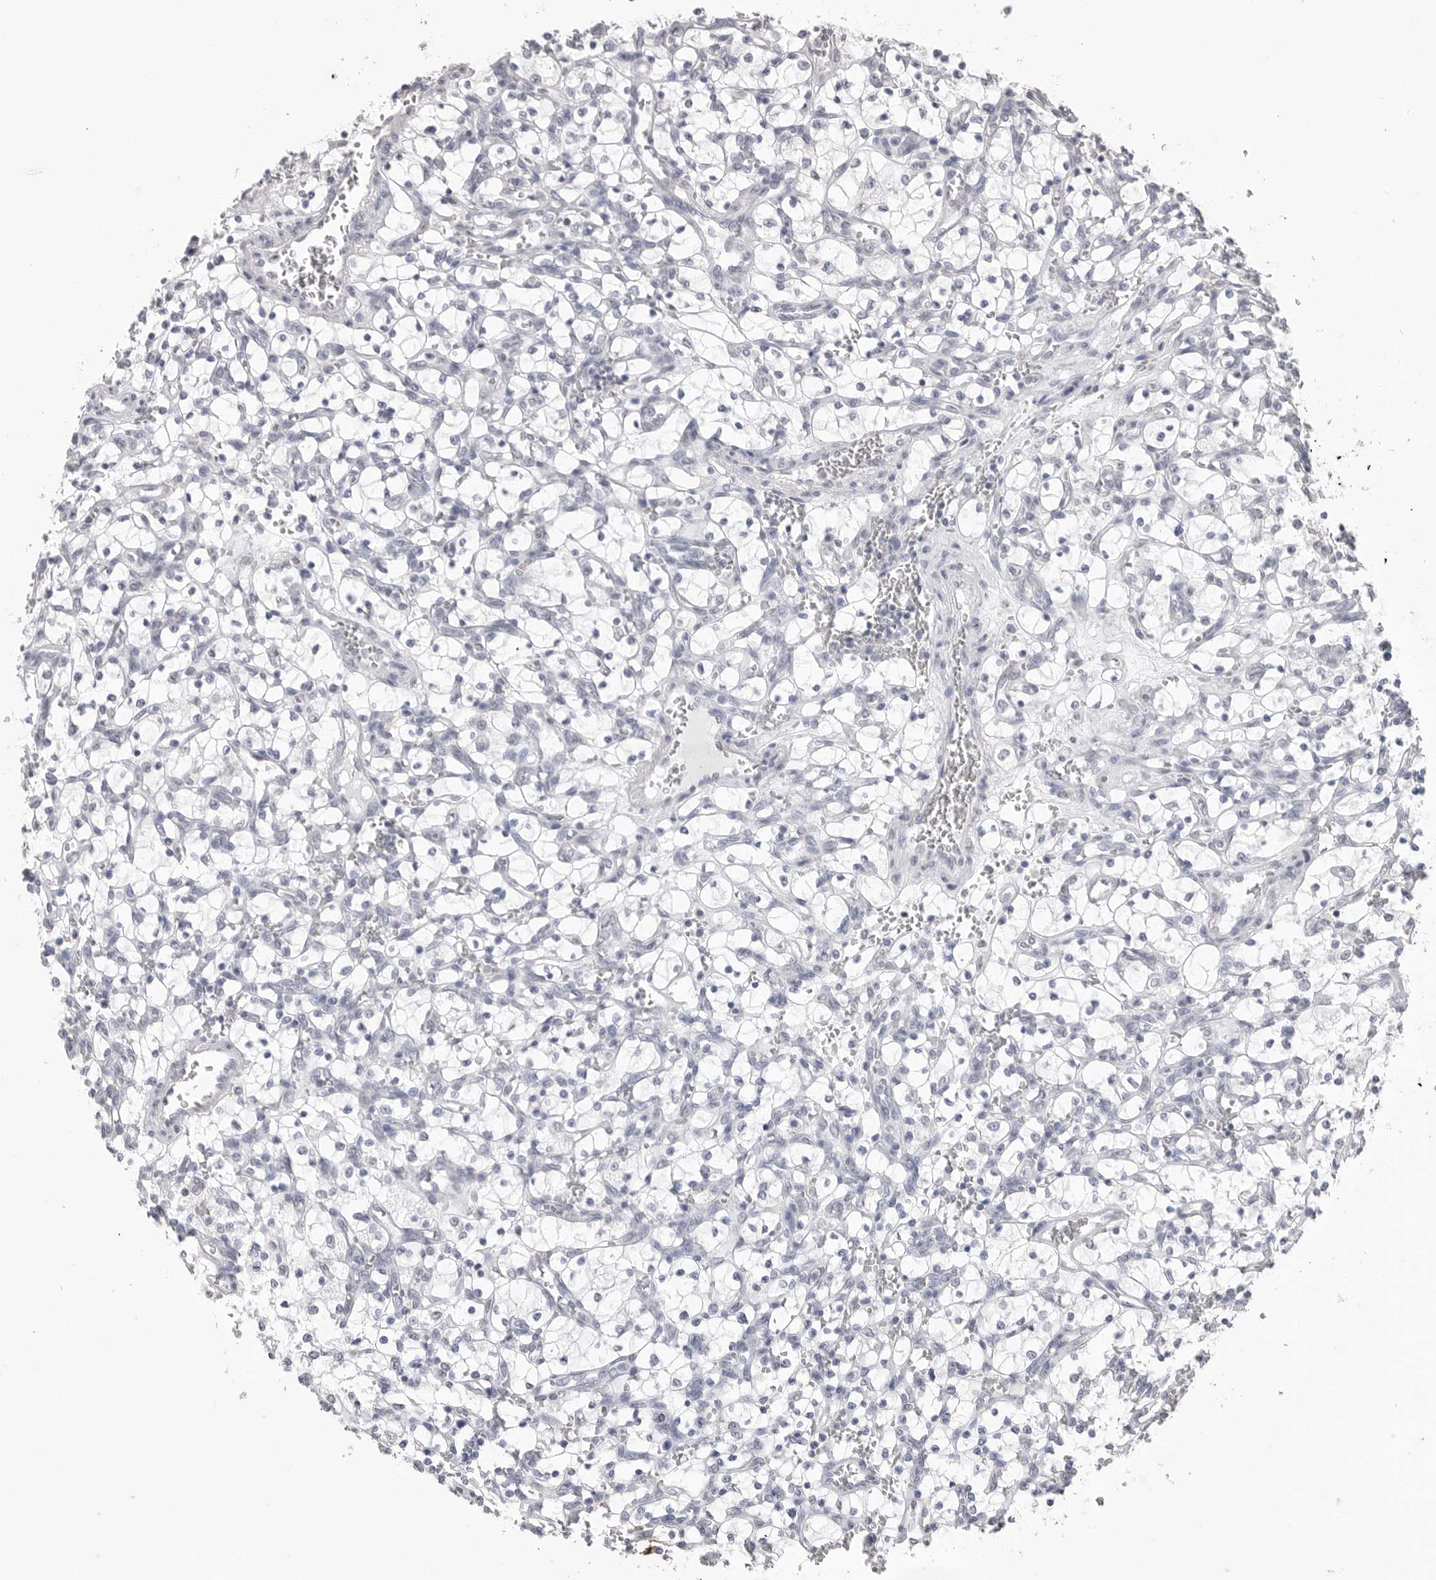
{"staining": {"intensity": "negative", "quantity": "none", "location": "none"}, "tissue": "renal cancer", "cell_type": "Tumor cells", "image_type": "cancer", "snomed": [{"axis": "morphology", "description": "Adenocarcinoma, NOS"}, {"axis": "topography", "description": "Kidney"}], "caption": "Human renal adenocarcinoma stained for a protein using immunohistochemistry exhibits no staining in tumor cells.", "gene": "ICAM5", "patient": {"sex": "female", "age": 69}}